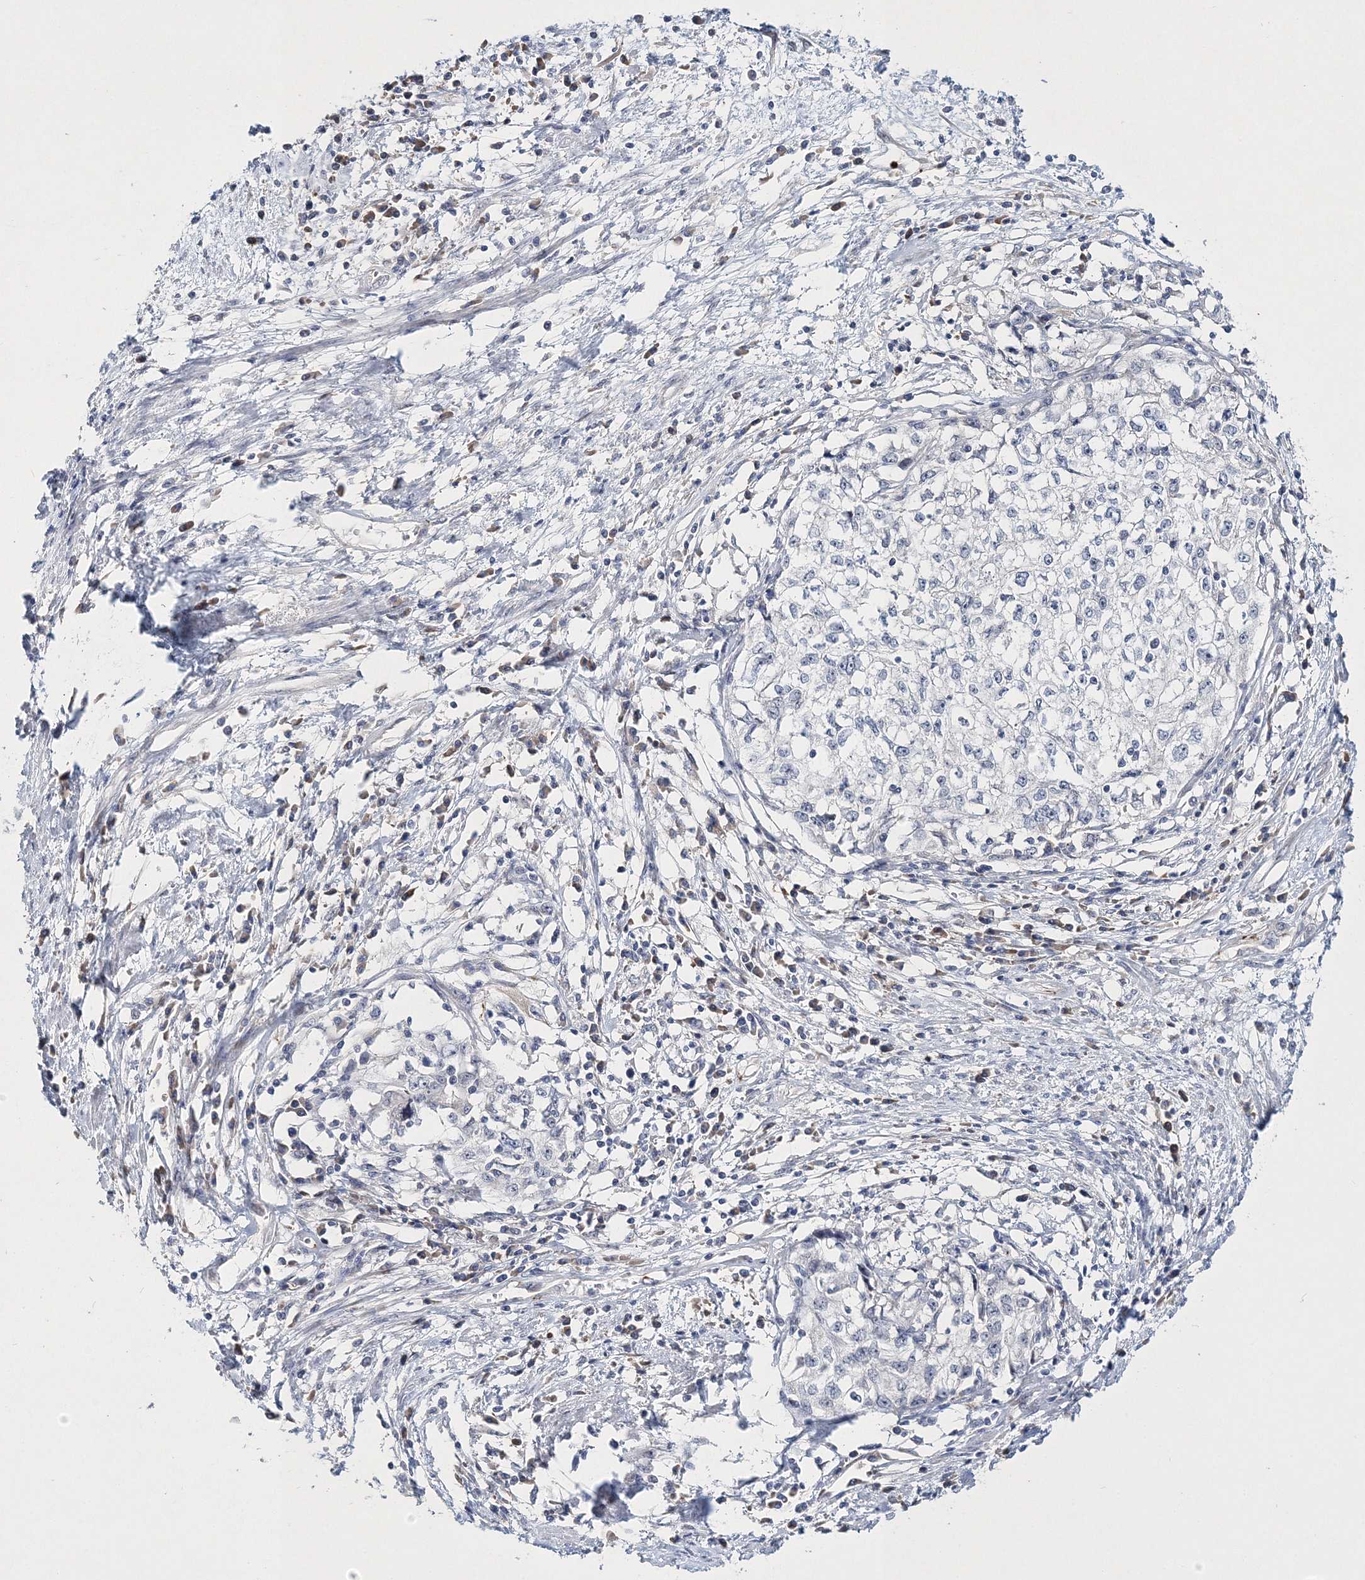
{"staining": {"intensity": "negative", "quantity": "none", "location": "none"}, "tissue": "cervical cancer", "cell_type": "Tumor cells", "image_type": "cancer", "snomed": [{"axis": "morphology", "description": "Squamous cell carcinoma, NOS"}, {"axis": "topography", "description": "Cervix"}], "caption": "This micrograph is of cervical squamous cell carcinoma stained with immunohistochemistry (IHC) to label a protein in brown with the nuclei are counter-stained blue. There is no staining in tumor cells.", "gene": "MYOZ2", "patient": {"sex": "female", "age": 57}}